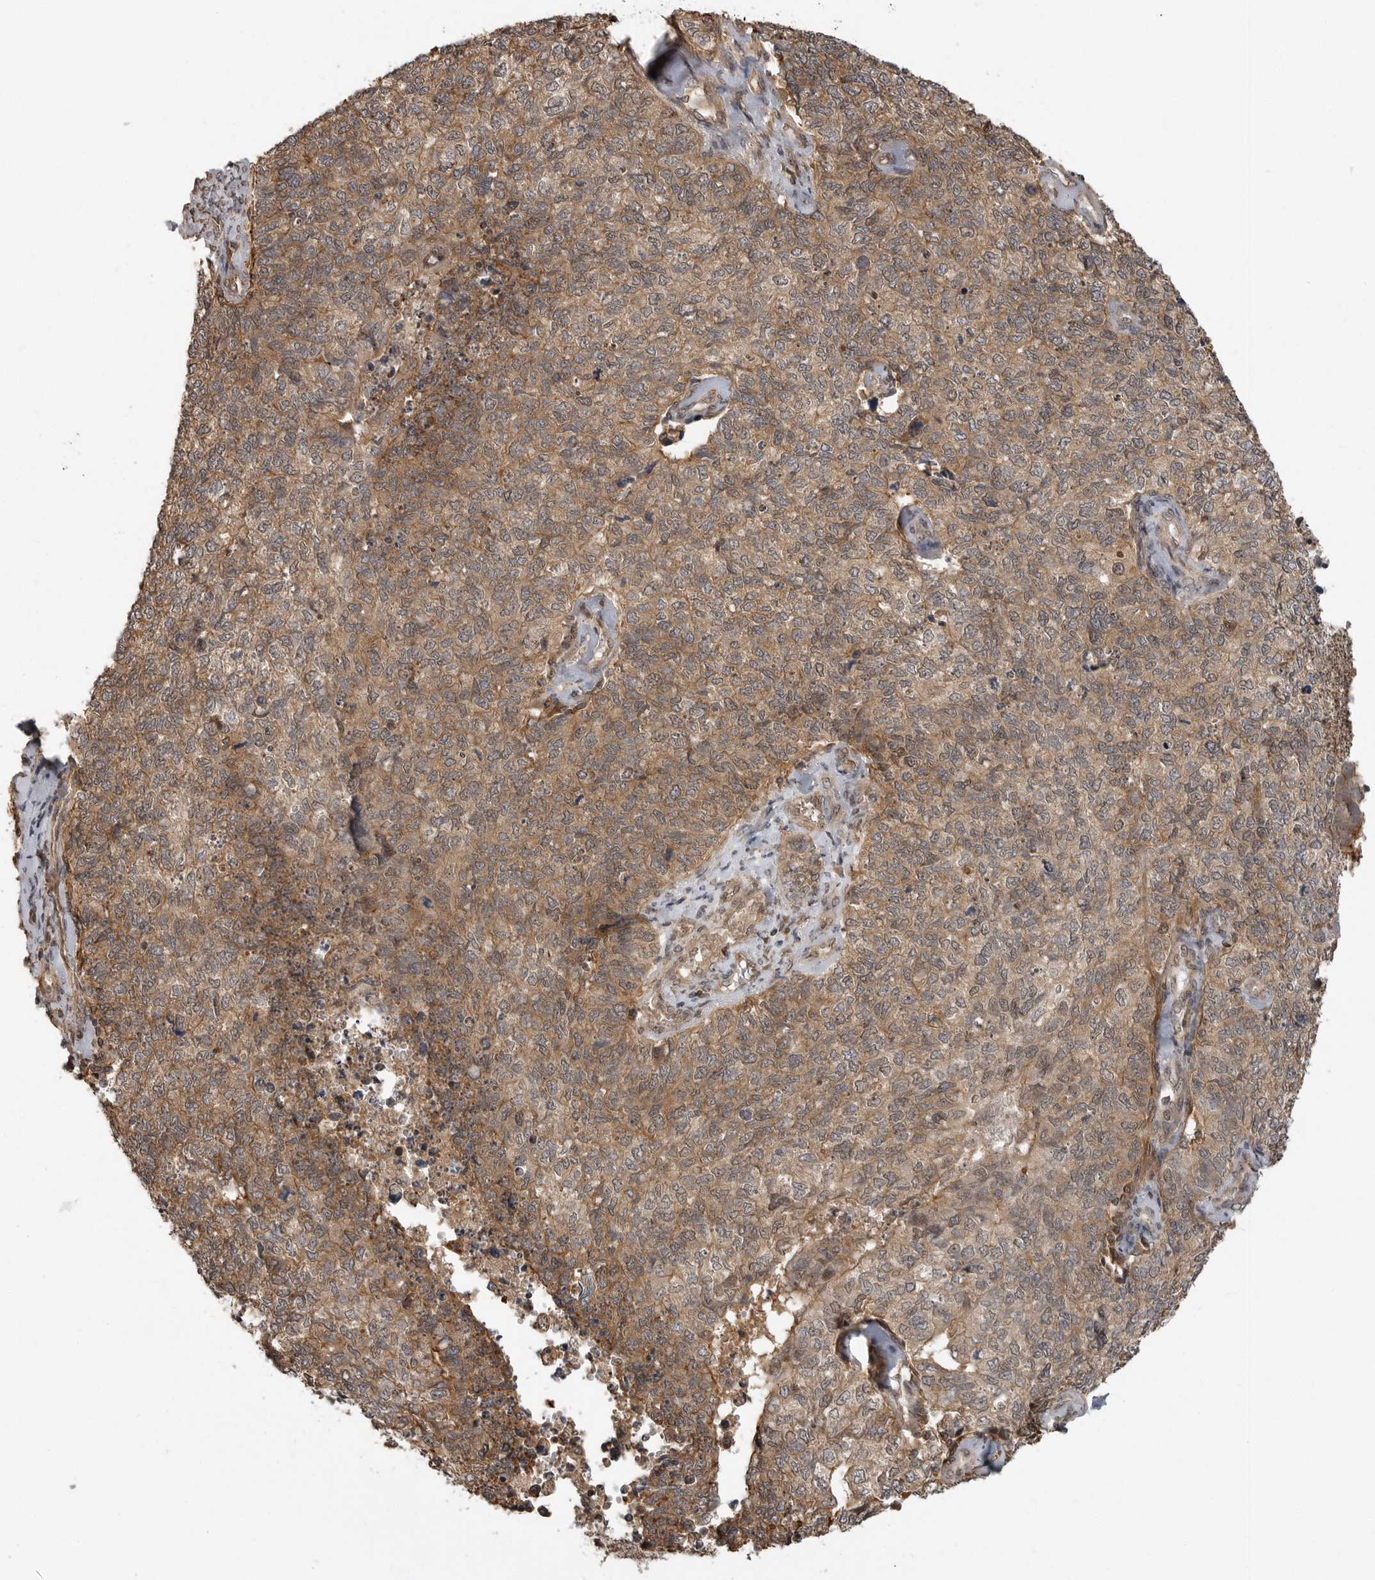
{"staining": {"intensity": "moderate", "quantity": ">75%", "location": "cytoplasmic/membranous"}, "tissue": "cervical cancer", "cell_type": "Tumor cells", "image_type": "cancer", "snomed": [{"axis": "morphology", "description": "Squamous cell carcinoma, NOS"}, {"axis": "topography", "description": "Cervix"}], "caption": "IHC photomicrograph of cervical cancer (squamous cell carcinoma) stained for a protein (brown), which demonstrates medium levels of moderate cytoplasmic/membranous staining in approximately >75% of tumor cells.", "gene": "ERN1", "patient": {"sex": "female", "age": 63}}